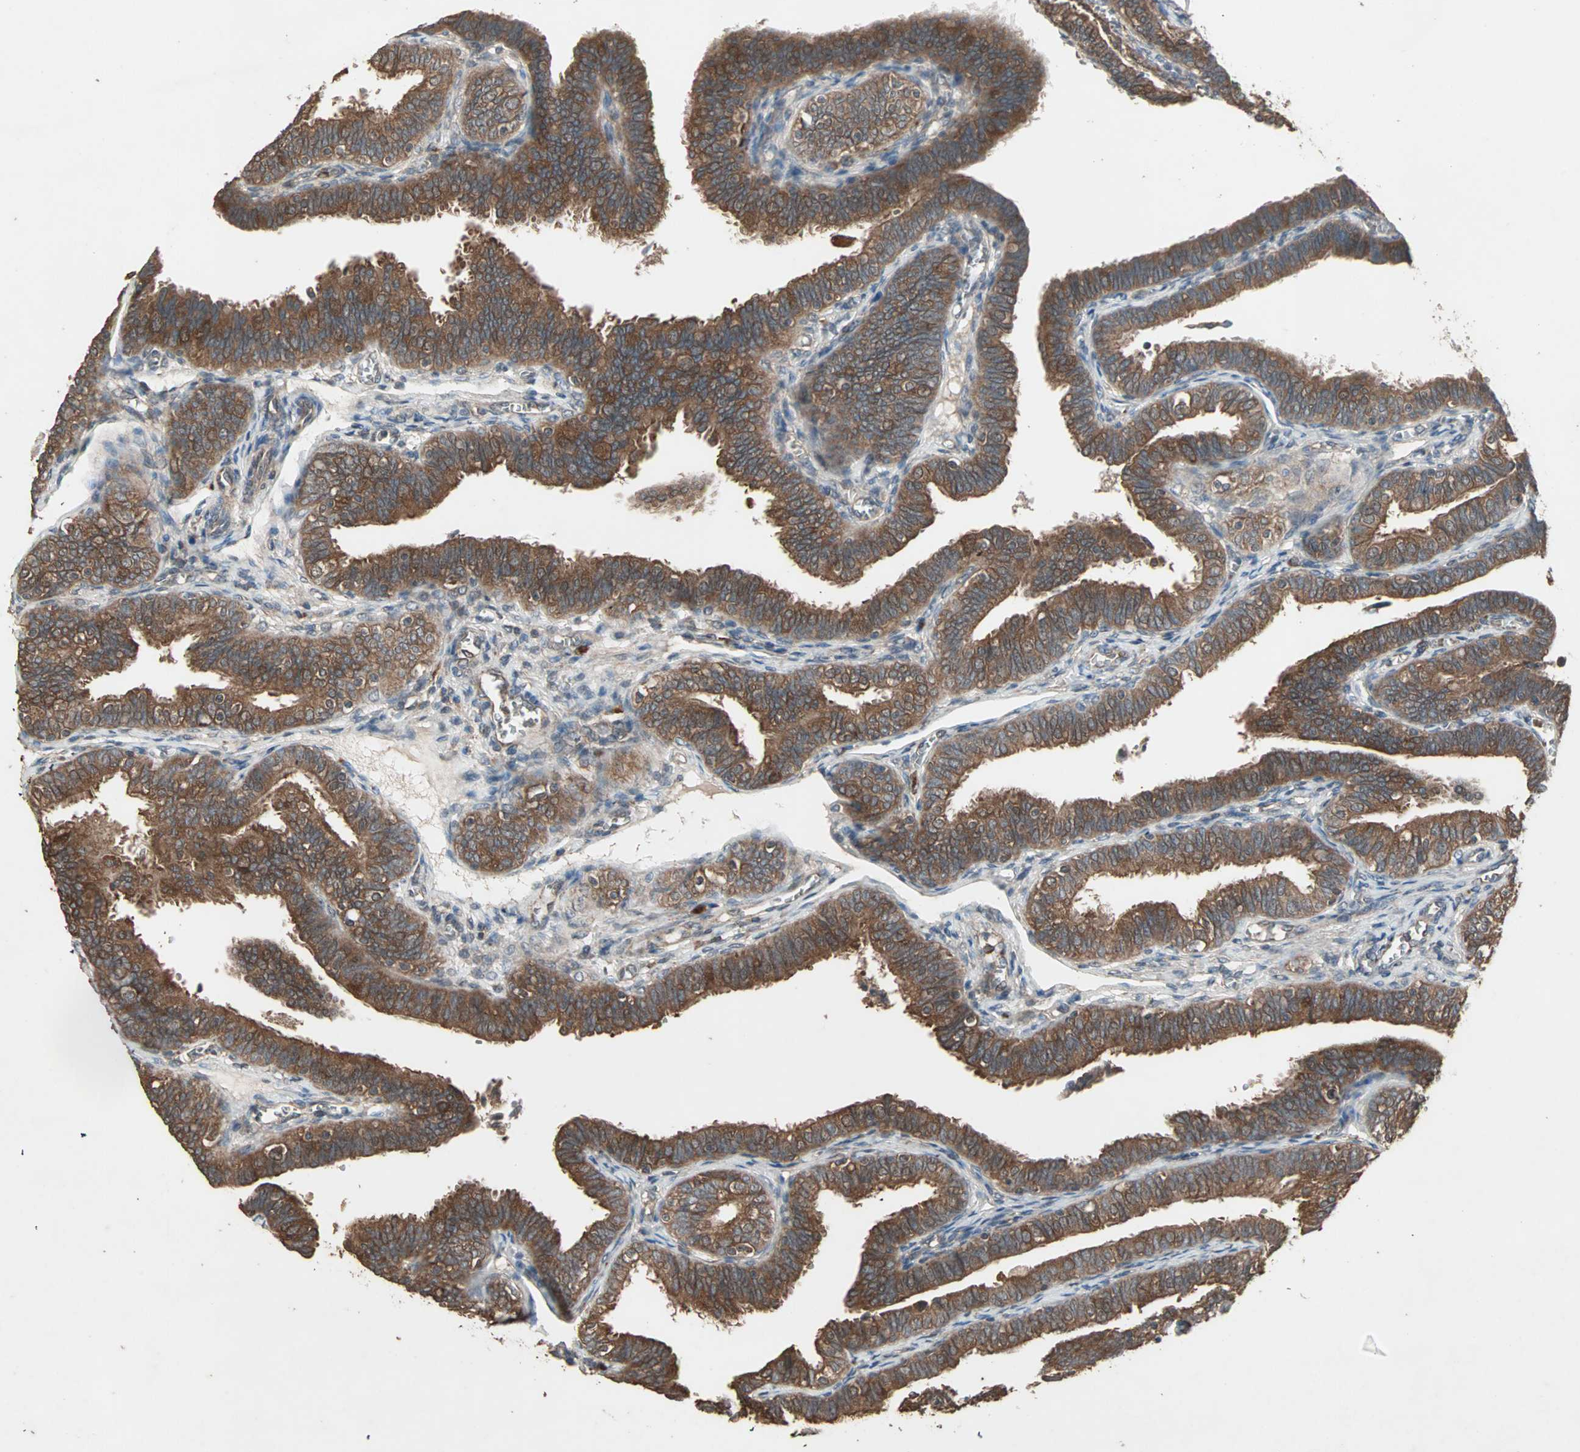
{"staining": {"intensity": "strong", "quantity": ">75%", "location": "cytoplasmic/membranous"}, "tissue": "fallopian tube", "cell_type": "Glandular cells", "image_type": "normal", "snomed": [{"axis": "morphology", "description": "Normal tissue, NOS"}, {"axis": "topography", "description": "Fallopian tube"}], "caption": "An IHC image of unremarkable tissue is shown. Protein staining in brown shows strong cytoplasmic/membranous positivity in fallopian tube within glandular cells. Using DAB (3,3'-diaminobenzidine) (brown) and hematoxylin (blue) stains, captured at high magnification using brightfield microscopy.", "gene": "UBAC1", "patient": {"sex": "female", "age": 46}}